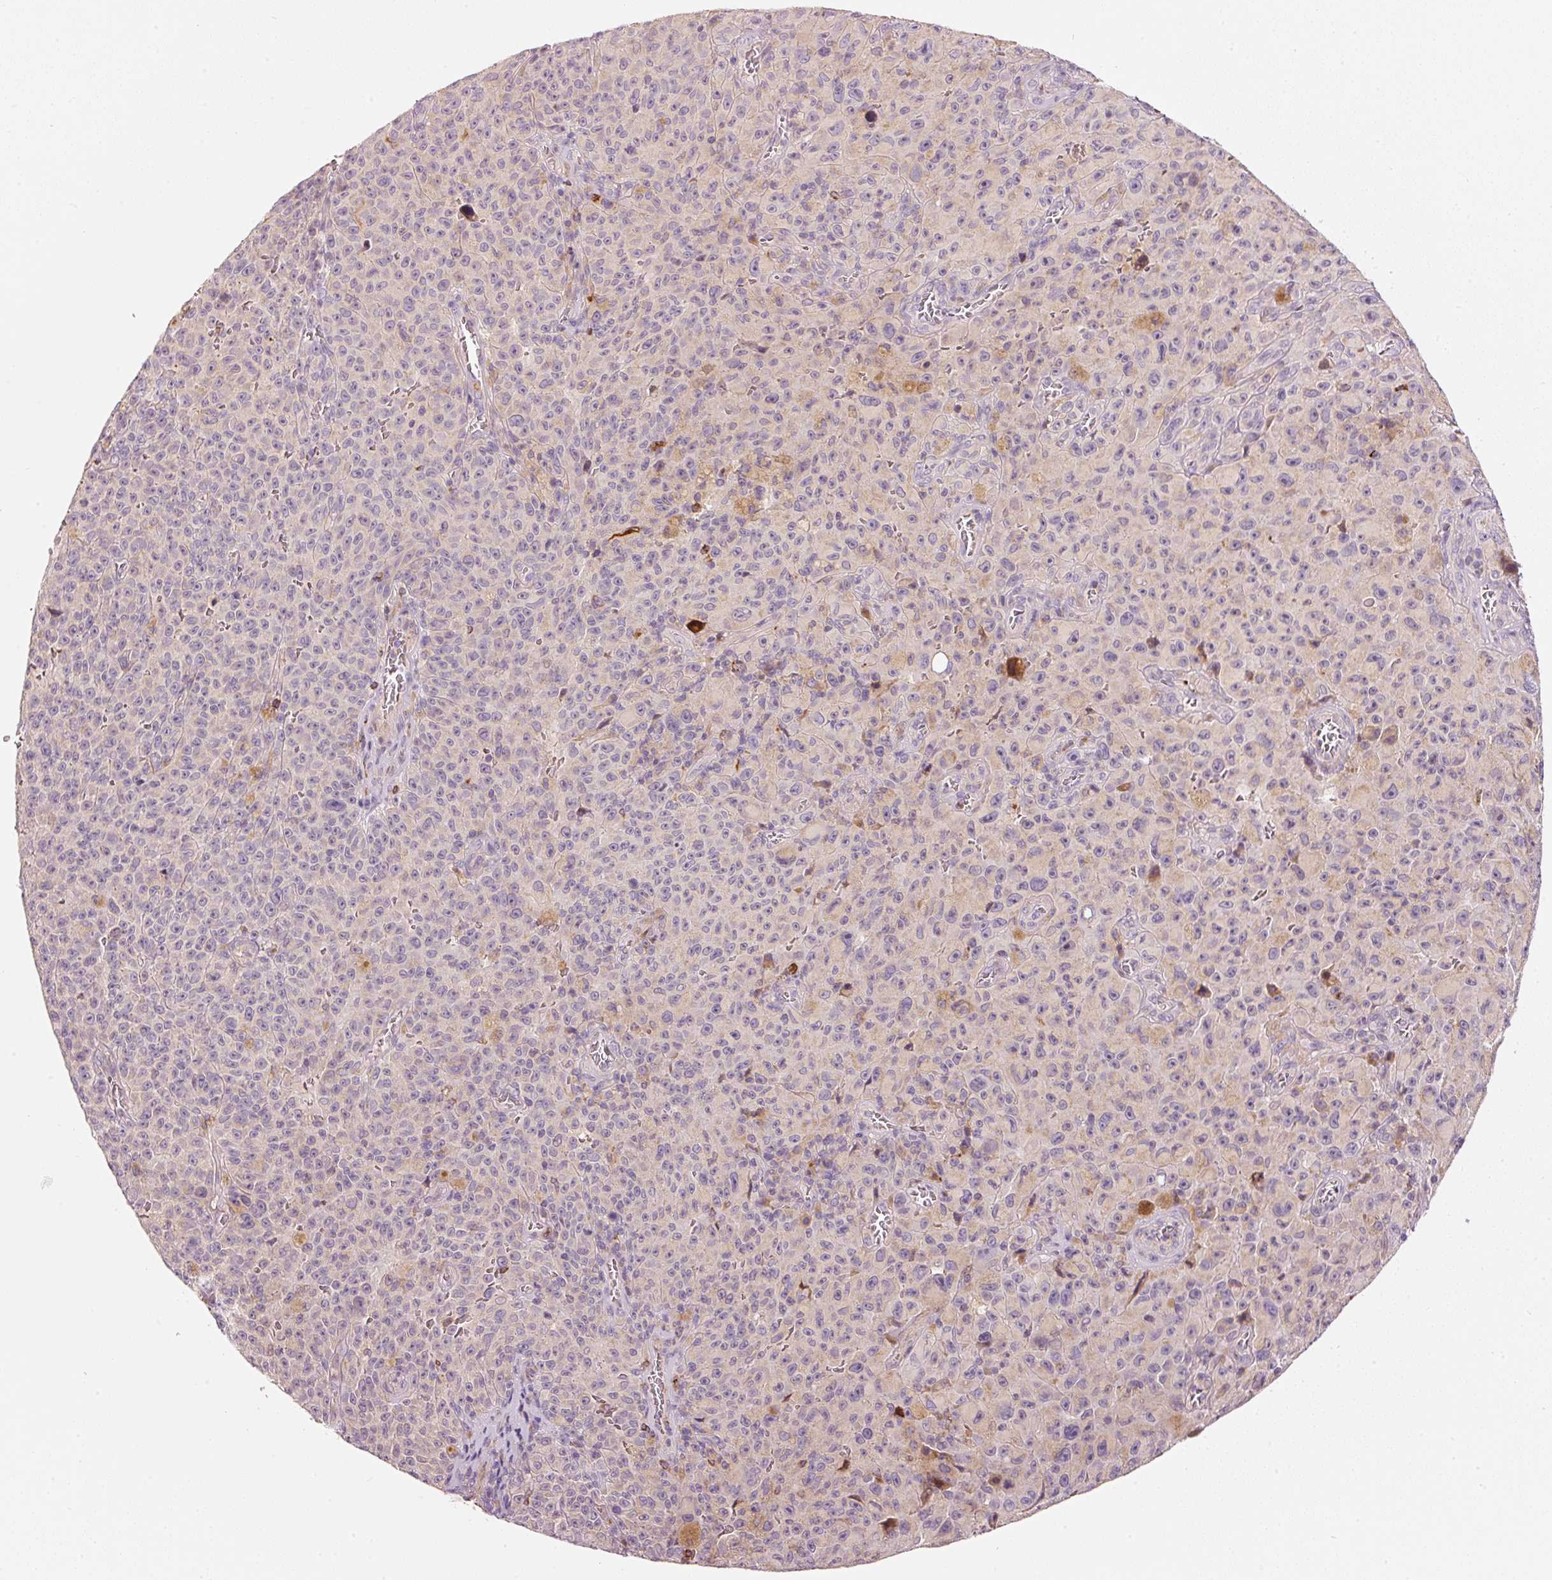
{"staining": {"intensity": "negative", "quantity": "none", "location": "none"}, "tissue": "melanoma", "cell_type": "Tumor cells", "image_type": "cancer", "snomed": [{"axis": "morphology", "description": "Malignant melanoma, NOS"}, {"axis": "topography", "description": "Skin"}], "caption": "Immunohistochemistry (IHC) photomicrograph of neoplastic tissue: melanoma stained with DAB shows no significant protein staining in tumor cells.", "gene": "KLHL21", "patient": {"sex": "female", "age": 82}}